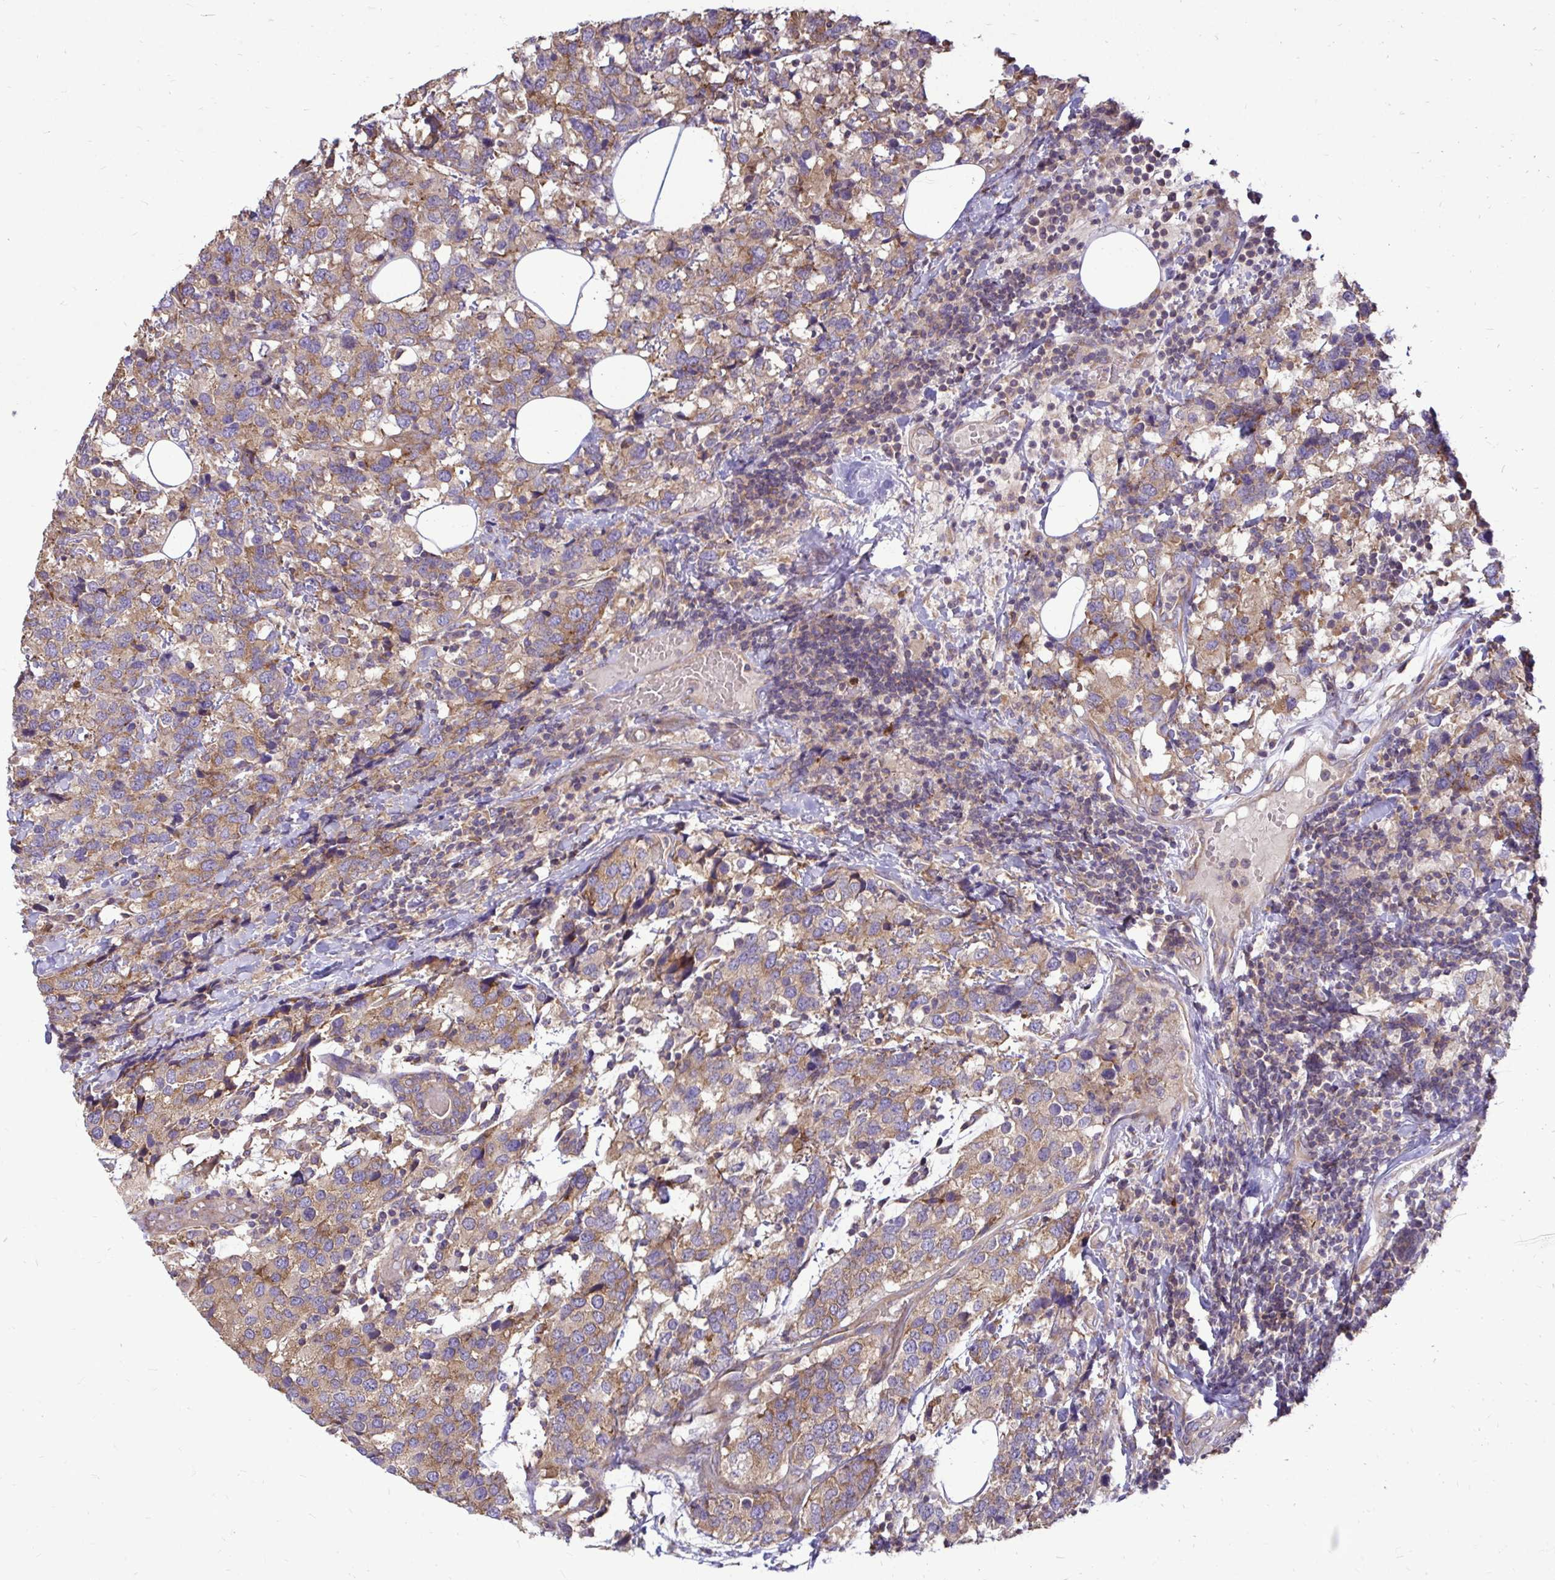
{"staining": {"intensity": "moderate", "quantity": ">75%", "location": "cytoplasmic/membranous"}, "tissue": "breast cancer", "cell_type": "Tumor cells", "image_type": "cancer", "snomed": [{"axis": "morphology", "description": "Lobular carcinoma"}, {"axis": "topography", "description": "Breast"}], "caption": "A micrograph showing moderate cytoplasmic/membranous positivity in about >75% of tumor cells in breast cancer, as visualized by brown immunohistochemical staining.", "gene": "FMR1", "patient": {"sex": "female", "age": 59}}